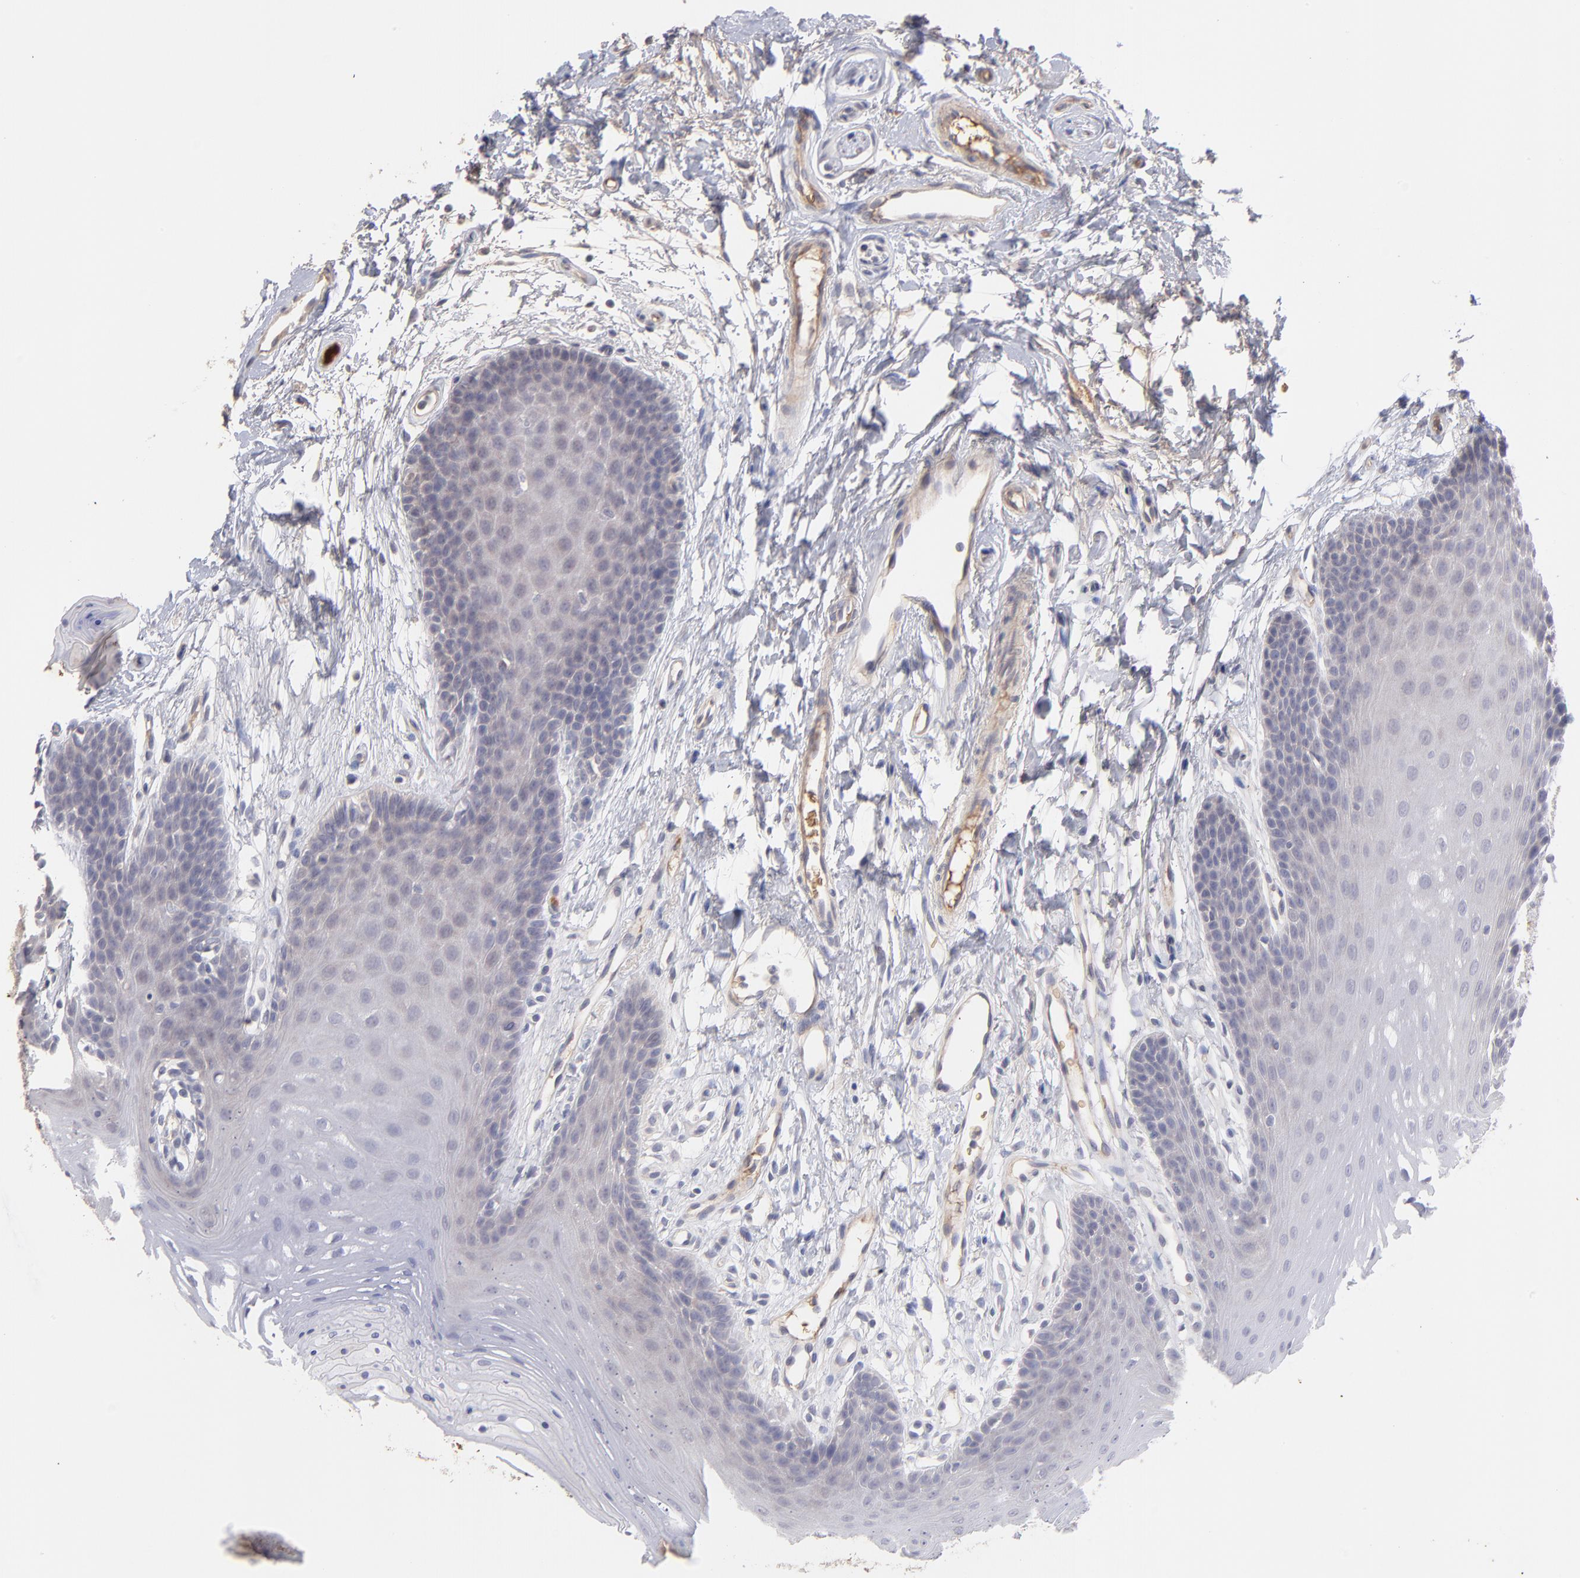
{"staining": {"intensity": "weak", "quantity": "<25%", "location": "cytoplasmic/membranous"}, "tissue": "oral mucosa", "cell_type": "Squamous epithelial cells", "image_type": "normal", "snomed": [{"axis": "morphology", "description": "Normal tissue, NOS"}, {"axis": "topography", "description": "Oral tissue"}], "caption": "Squamous epithelial cells show no significant protein positivity in unremarkable oral mucosa. (Immunohistochemistry (ihc), brightfield microscopy, high magnification).", "gene": "F13B", "patient": {"sex": "male", "age": 62}}